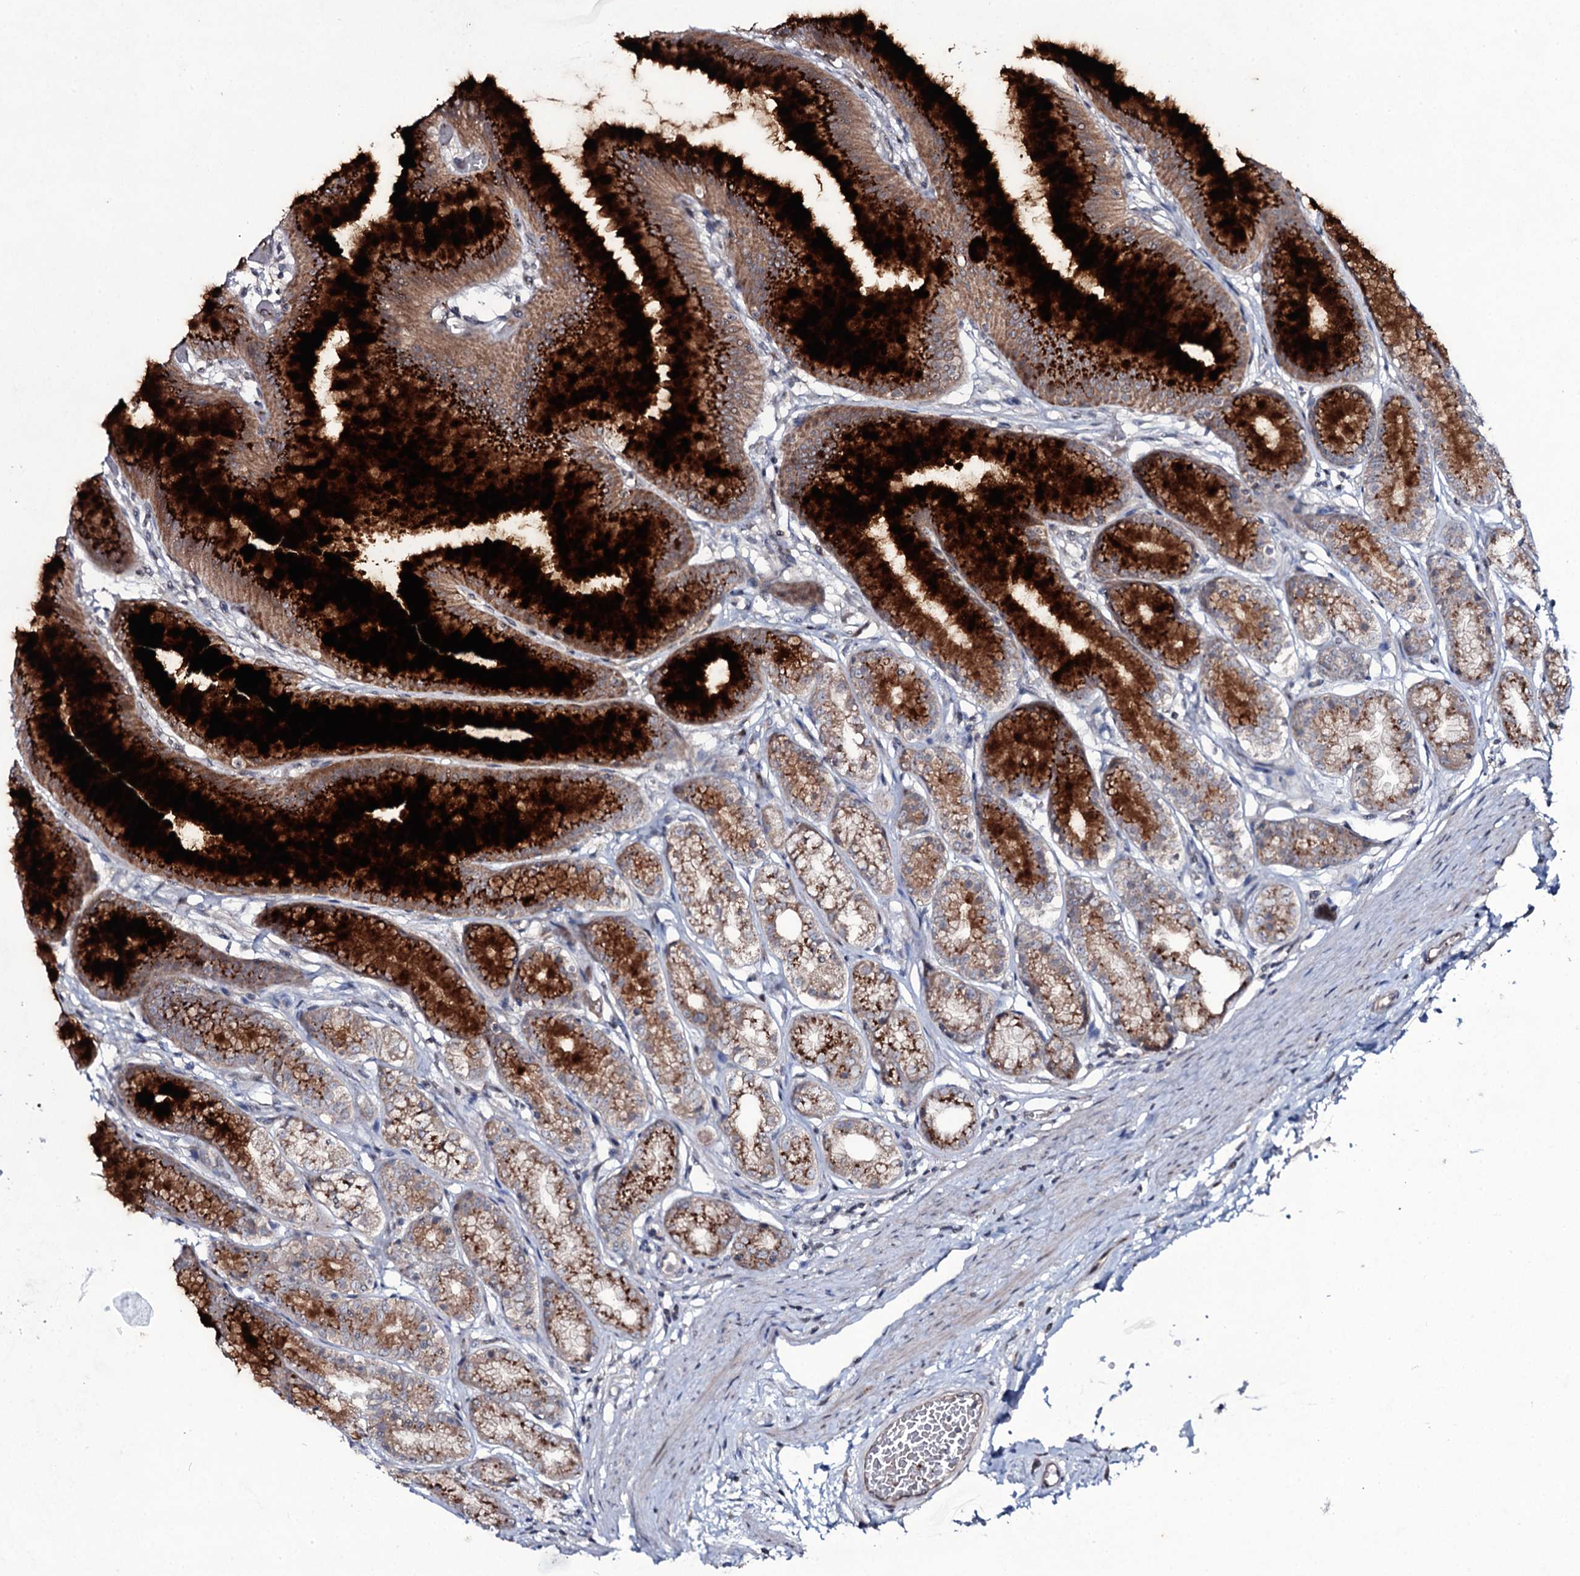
{"staining": {"intensity": "strong", "quantity": ">75%", "location": "cytoplasmic/membranous"}, "tissue": "stomach", "cell_type": "Glandular cells", "image_type": "normal", "snomed": [{"axis": "morphology", "description": "Normal tissue, NOS"}, {"axis": "morphology", "description": "Adenocarcinoma, NOS"}, {"axis": "morphology", "description": "Adenocarcinoma, High grade"}, {"axis": "topography", "description": "Stomach, upper"}, {"axis": "topography", "description": "Stomach"}], "caption": "Immunohistochemistry (IHC) (DAB) staining of unremarkable human stomach reveals strong cytoplasmic/membranous protein staining in about >75% of glandular cells.", "gene": "SNAP23", "patient": {"sex": "female", "age": 65}}